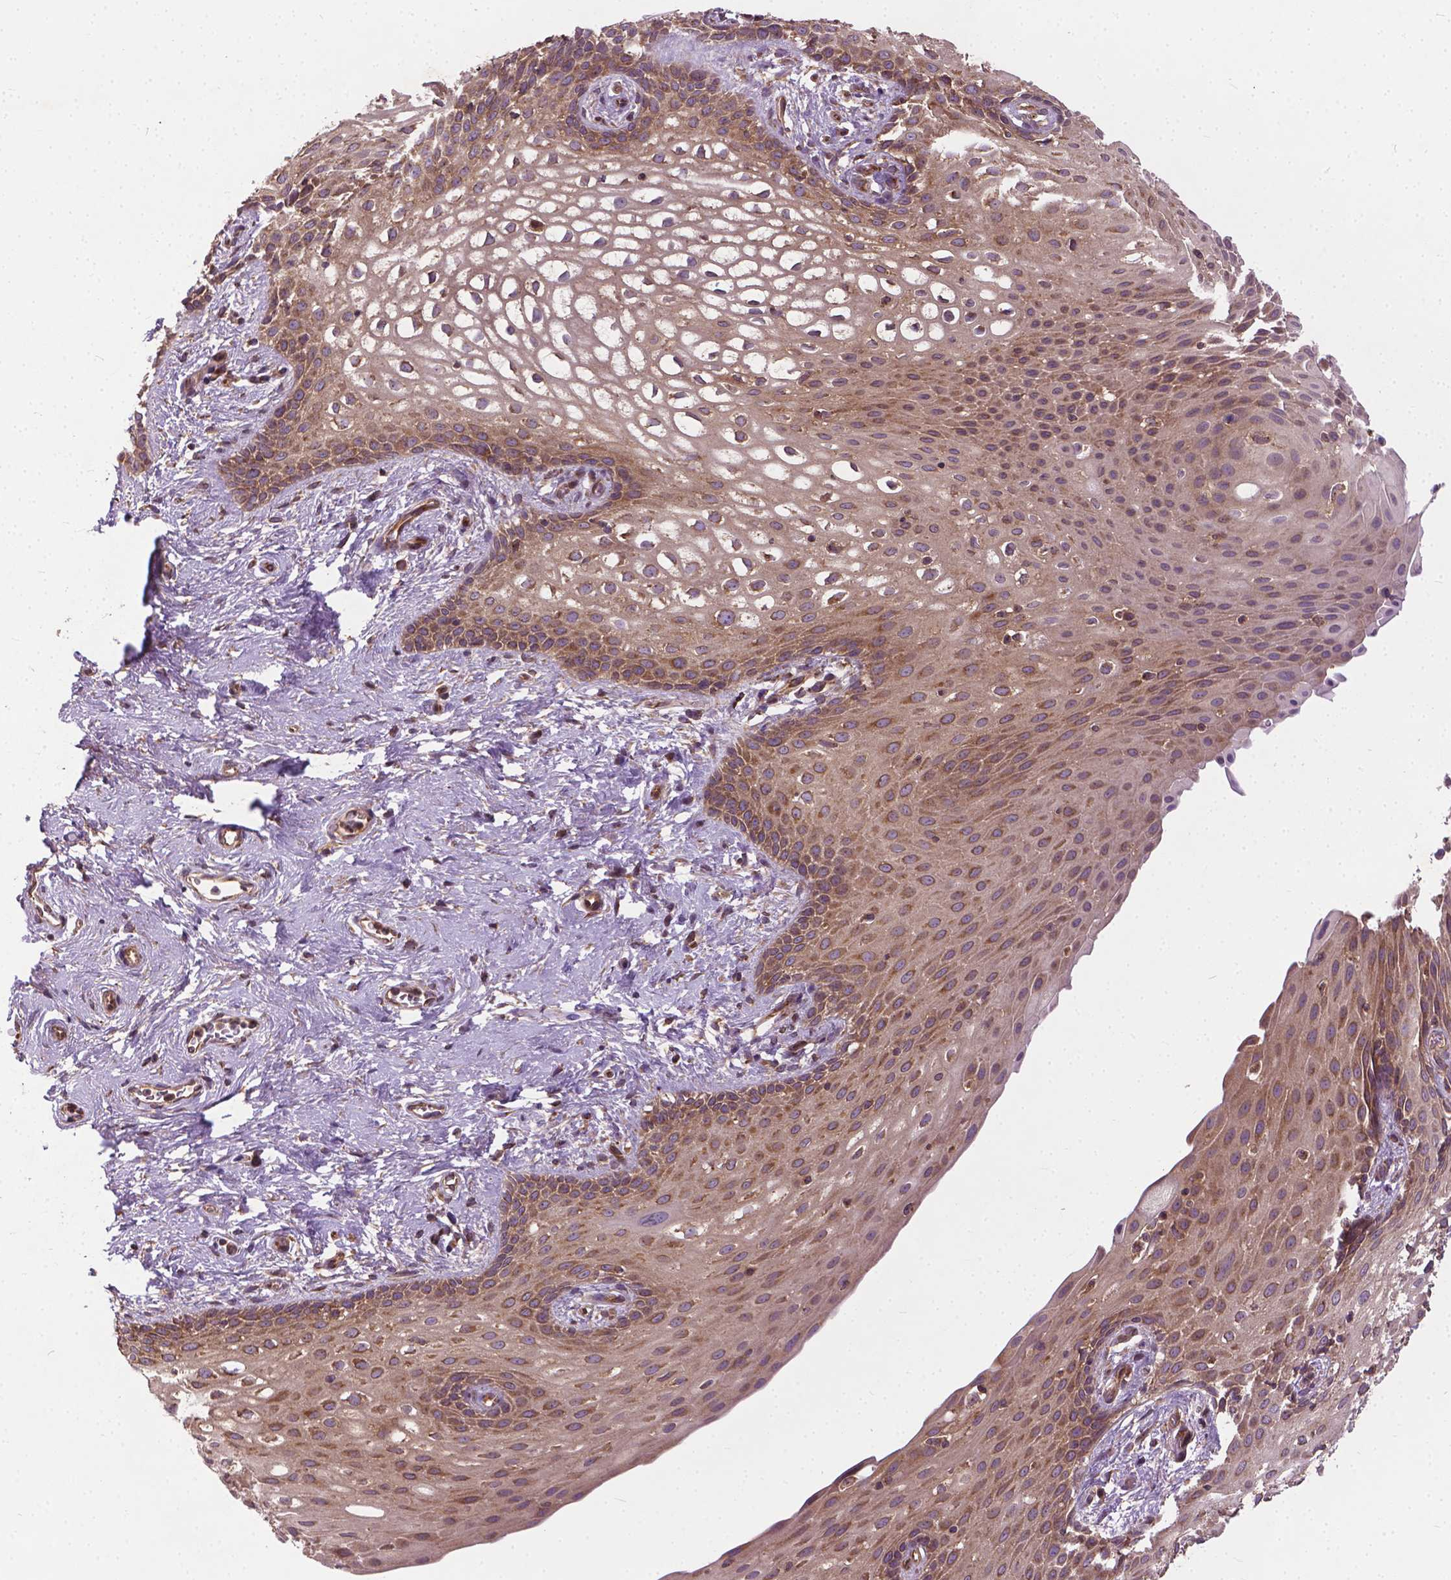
{"staining": {"intensity": "weak", "quantity": ">75%", "location": "cytoplasmic/membranous"}, "tissue": "skin", "cell_type": "Epidermal cells", "image_type": "normal", "snomed": [{"axis": "morphology", "description": "Normal tissue, NOS"}, {"axis": "topography", "description": "Anal"}], "caption": "Skin stained with a protein marker shows weak staining in epidermal cells.", "gene": "MZT1", "patient": {"sex": "female", "age": 46}}